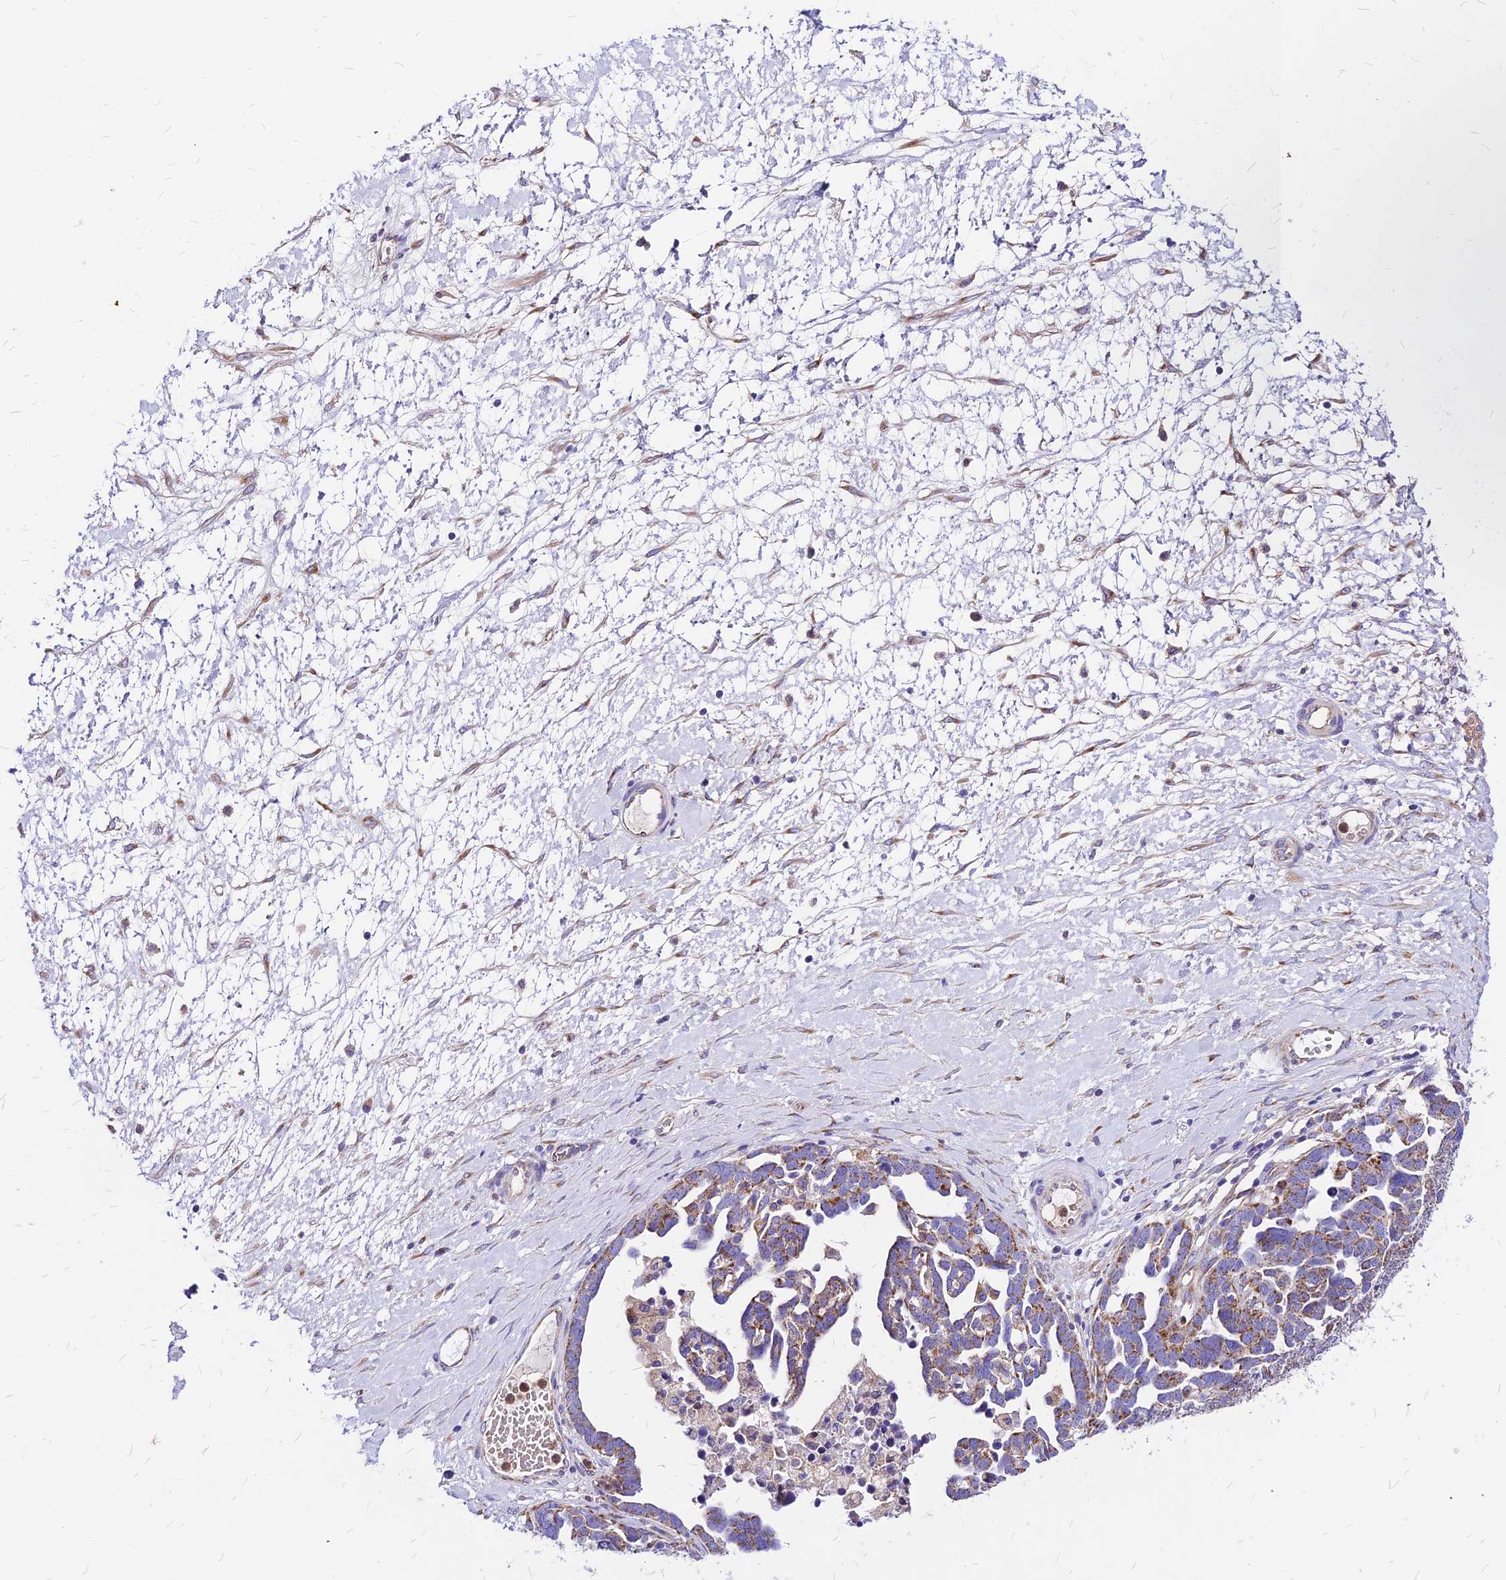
{"staining": {"intensity": "moderate", "quantity": "25%-75%", "location": "cytoplasmic/membranous"}, "tissue": "ovarian cancer", "cell_type": "Tumor cells", "image_type": "cancer", "snomed": [{"axis": "morphology", "description": "Cystadenocarcinoma, serous, NOS"}, {"axis": "topography", "description": "Ovary"}], "caption": "Immunohistochemical staining of ovarian serous cystadenocarcinoma displays medium levels of moderate cytoplasmic/membranous staining in about 25%-75% of tumor cells.", "gene": "MRPL3", "patient": {"sex": "female", "age": 54}}